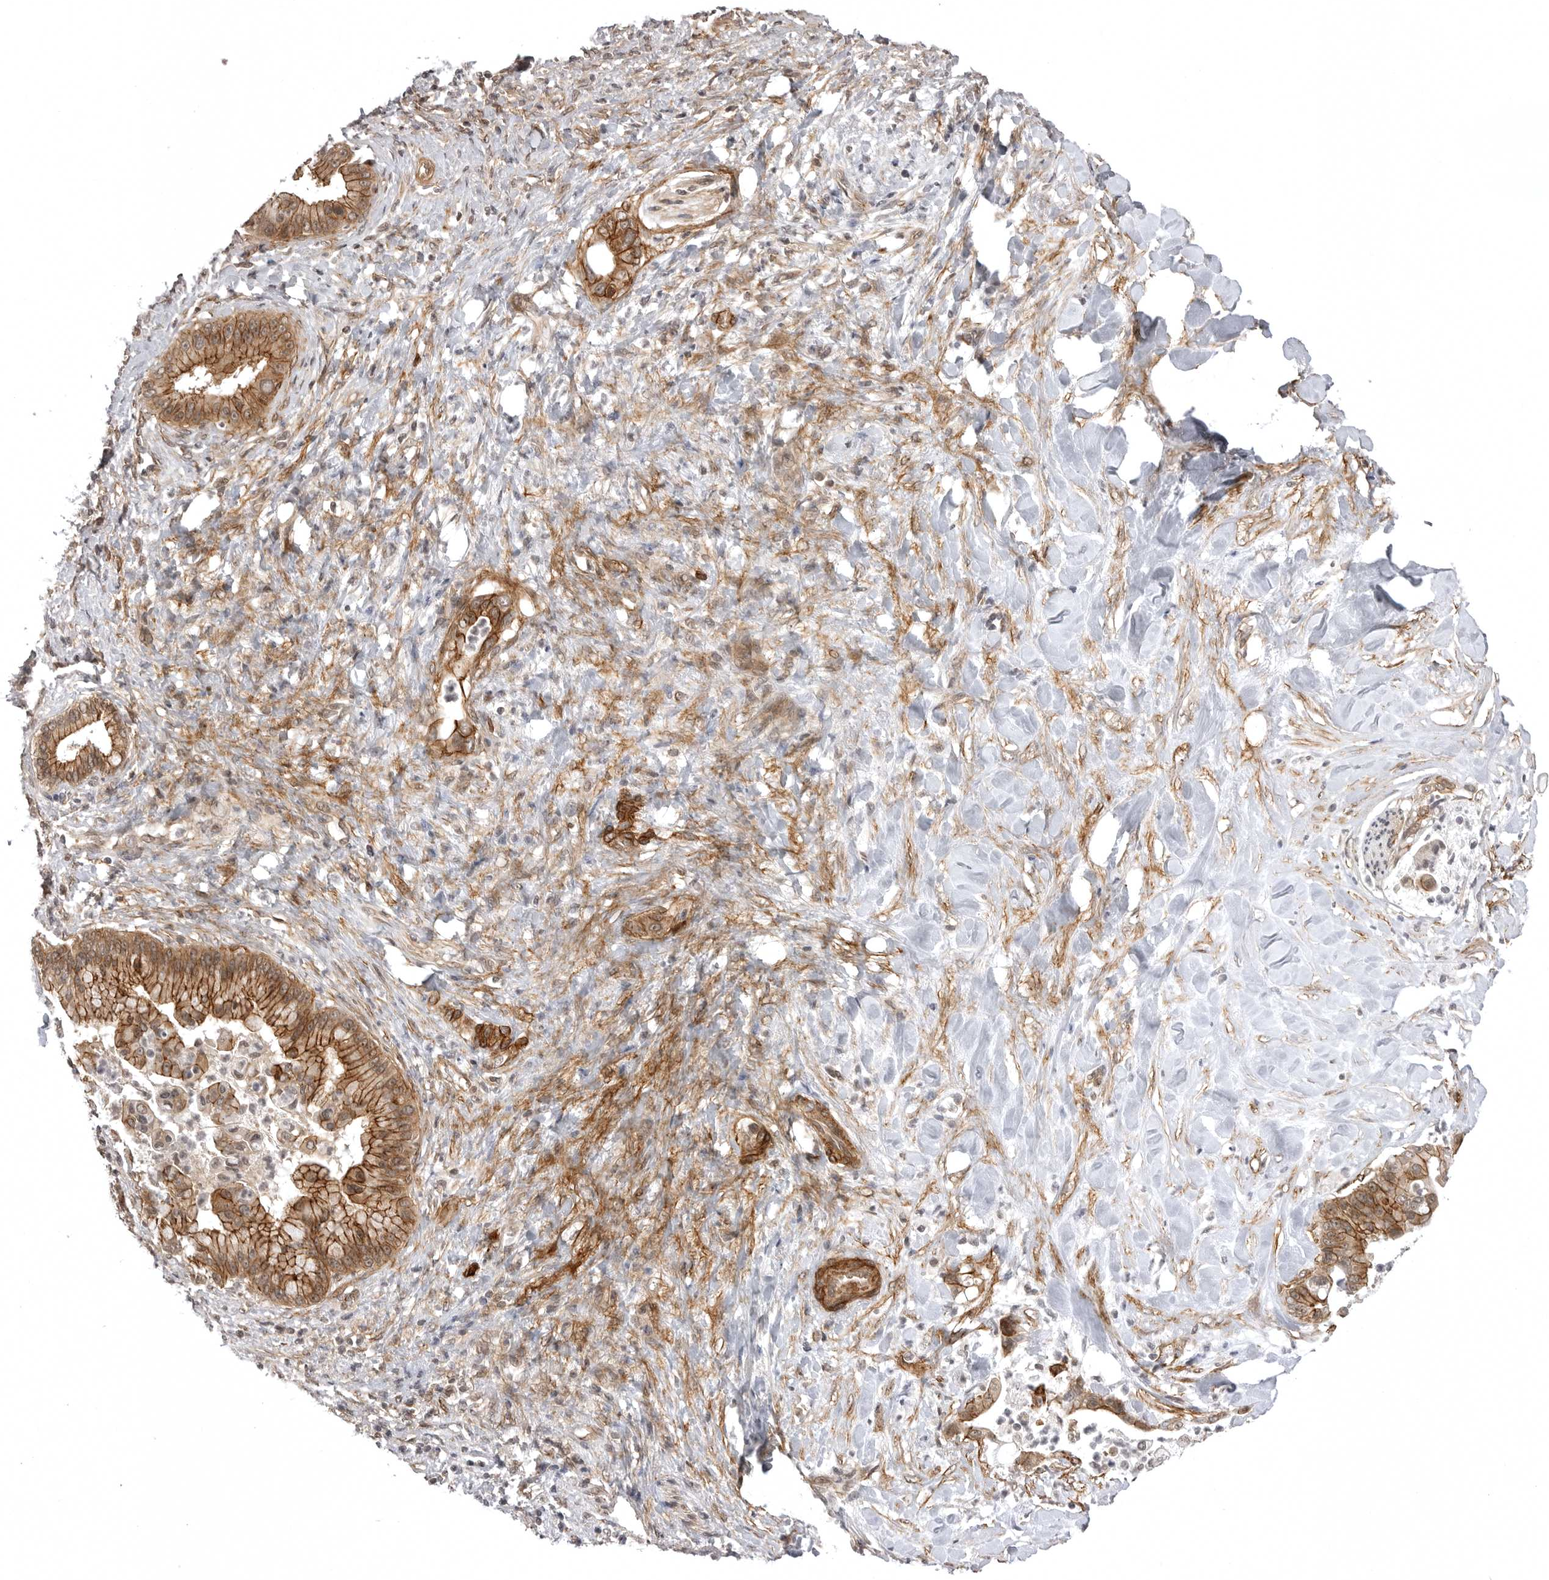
{"staining": {"intensity": "moderate", "quantity": ">75%", "location": "cytoplasmic/membranous"}, "tissue": "liver cancer", "cell_type": "Tumor cells", "image_type": "cancer", "snomed": [{"axis": "morphology", "description": "Cholangiocarcinoma"}, {"axis": "topography", "description": "Liver"}], "caption": "The photomicrograph exhibits a brown stain indicating the presence of a protein in the cytoplasmic/membranous of tumor cells in liver cholangiocarcinoma.", "gene": "SORBS1", "patient": {"sex": "female", "age": 54}}